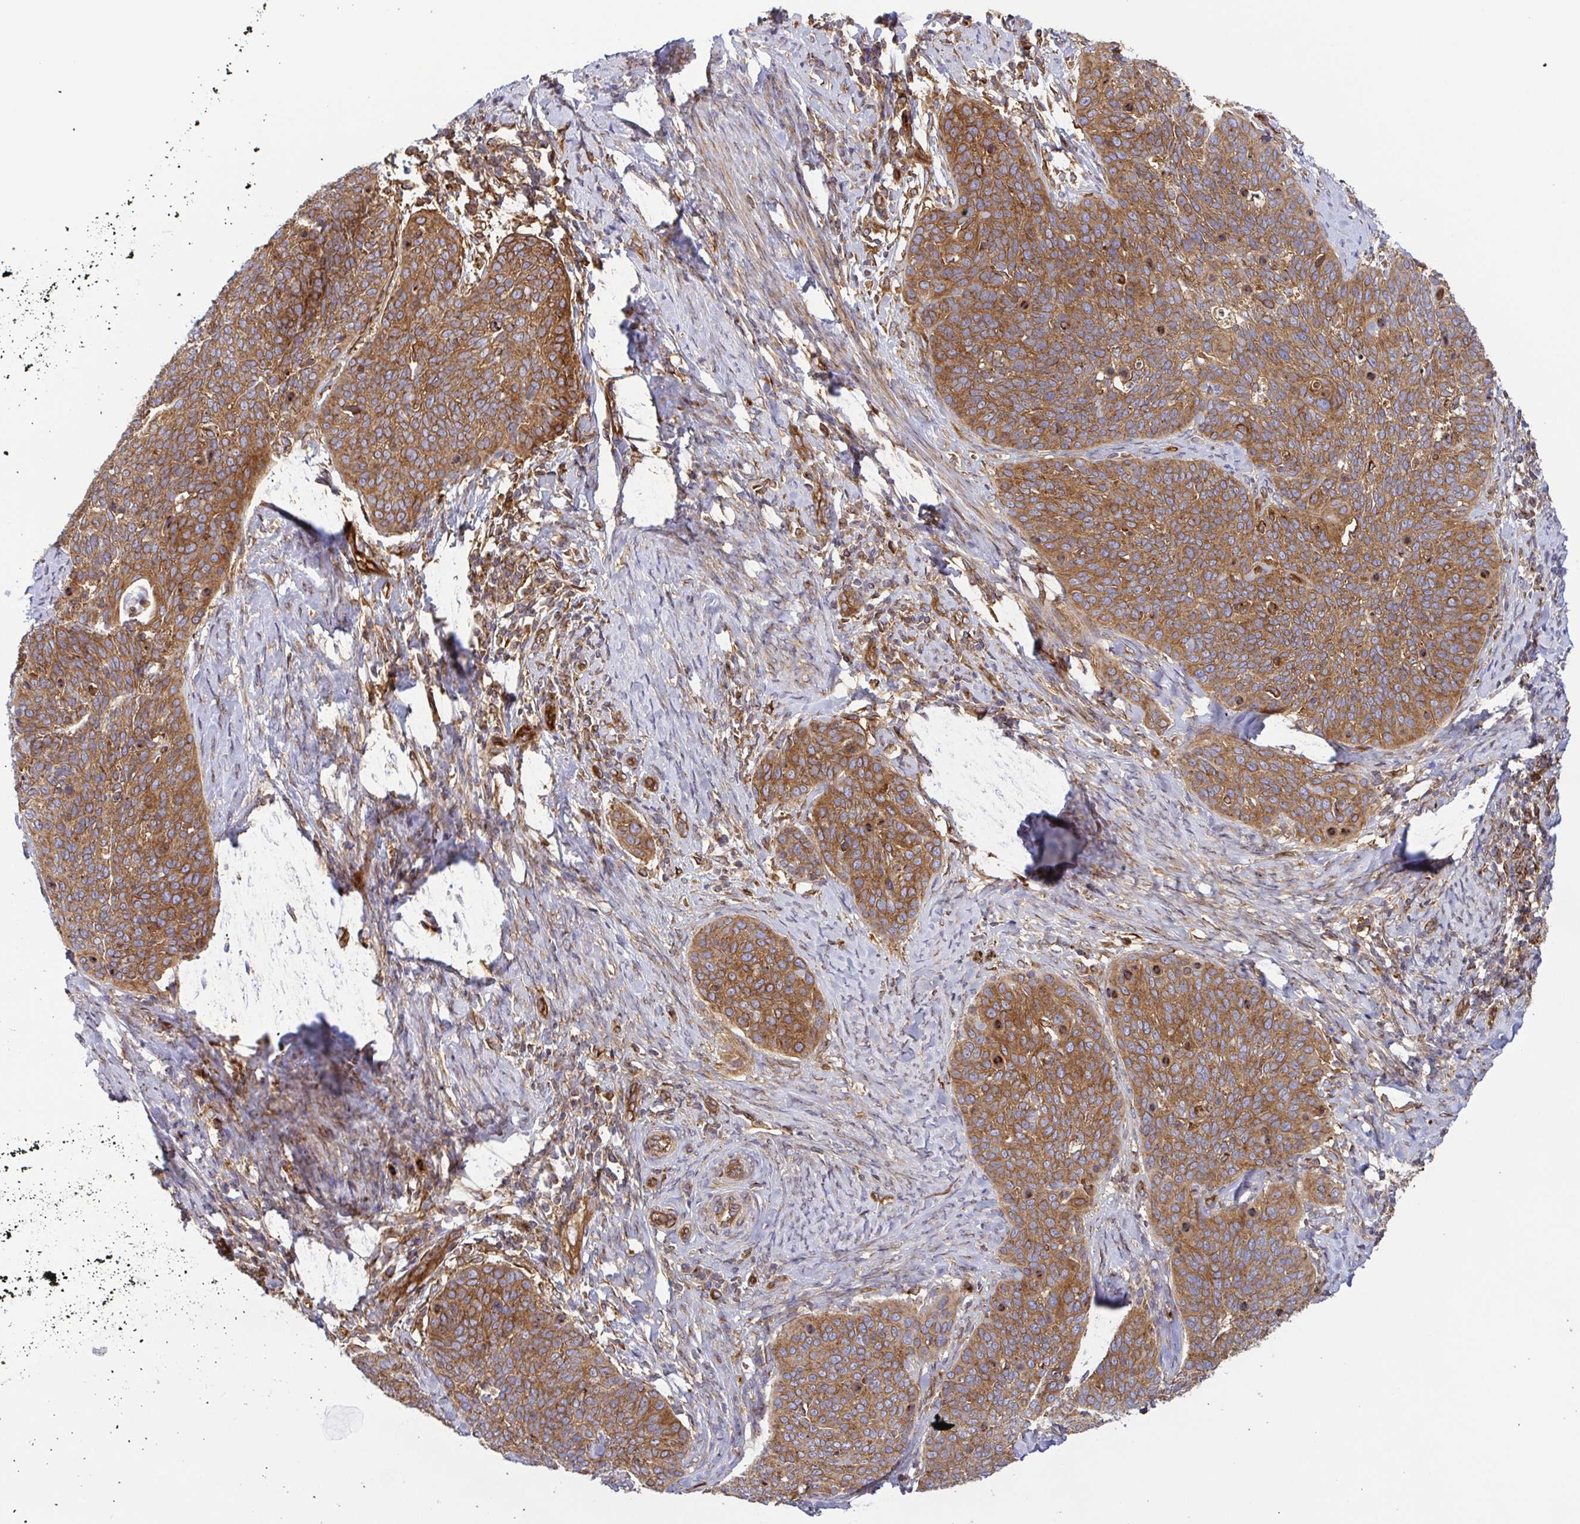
{"staining": {"intensity": "moderate", "quantity": ">75%", "location": "cytoplasmic/membranous"}, "tissue": "cervical cancer", "cell_type": "Tumor cells", "image_type": "cancer", "snomed": [{"axis": "morphology", "description": "Squamous cell carcinoma, NOS"}, {"axis": "topography", "description": "Cervix"}], "caption": "Immunohistochemistry (IHC) of squamous cell carcinoma (cervical) displays medium levels of moderate cytoplasmic/membranous staining in approximately >75% of tumor cells.", "gene": "KIF5B", "patient": {"sex": "female", "age": 69}}